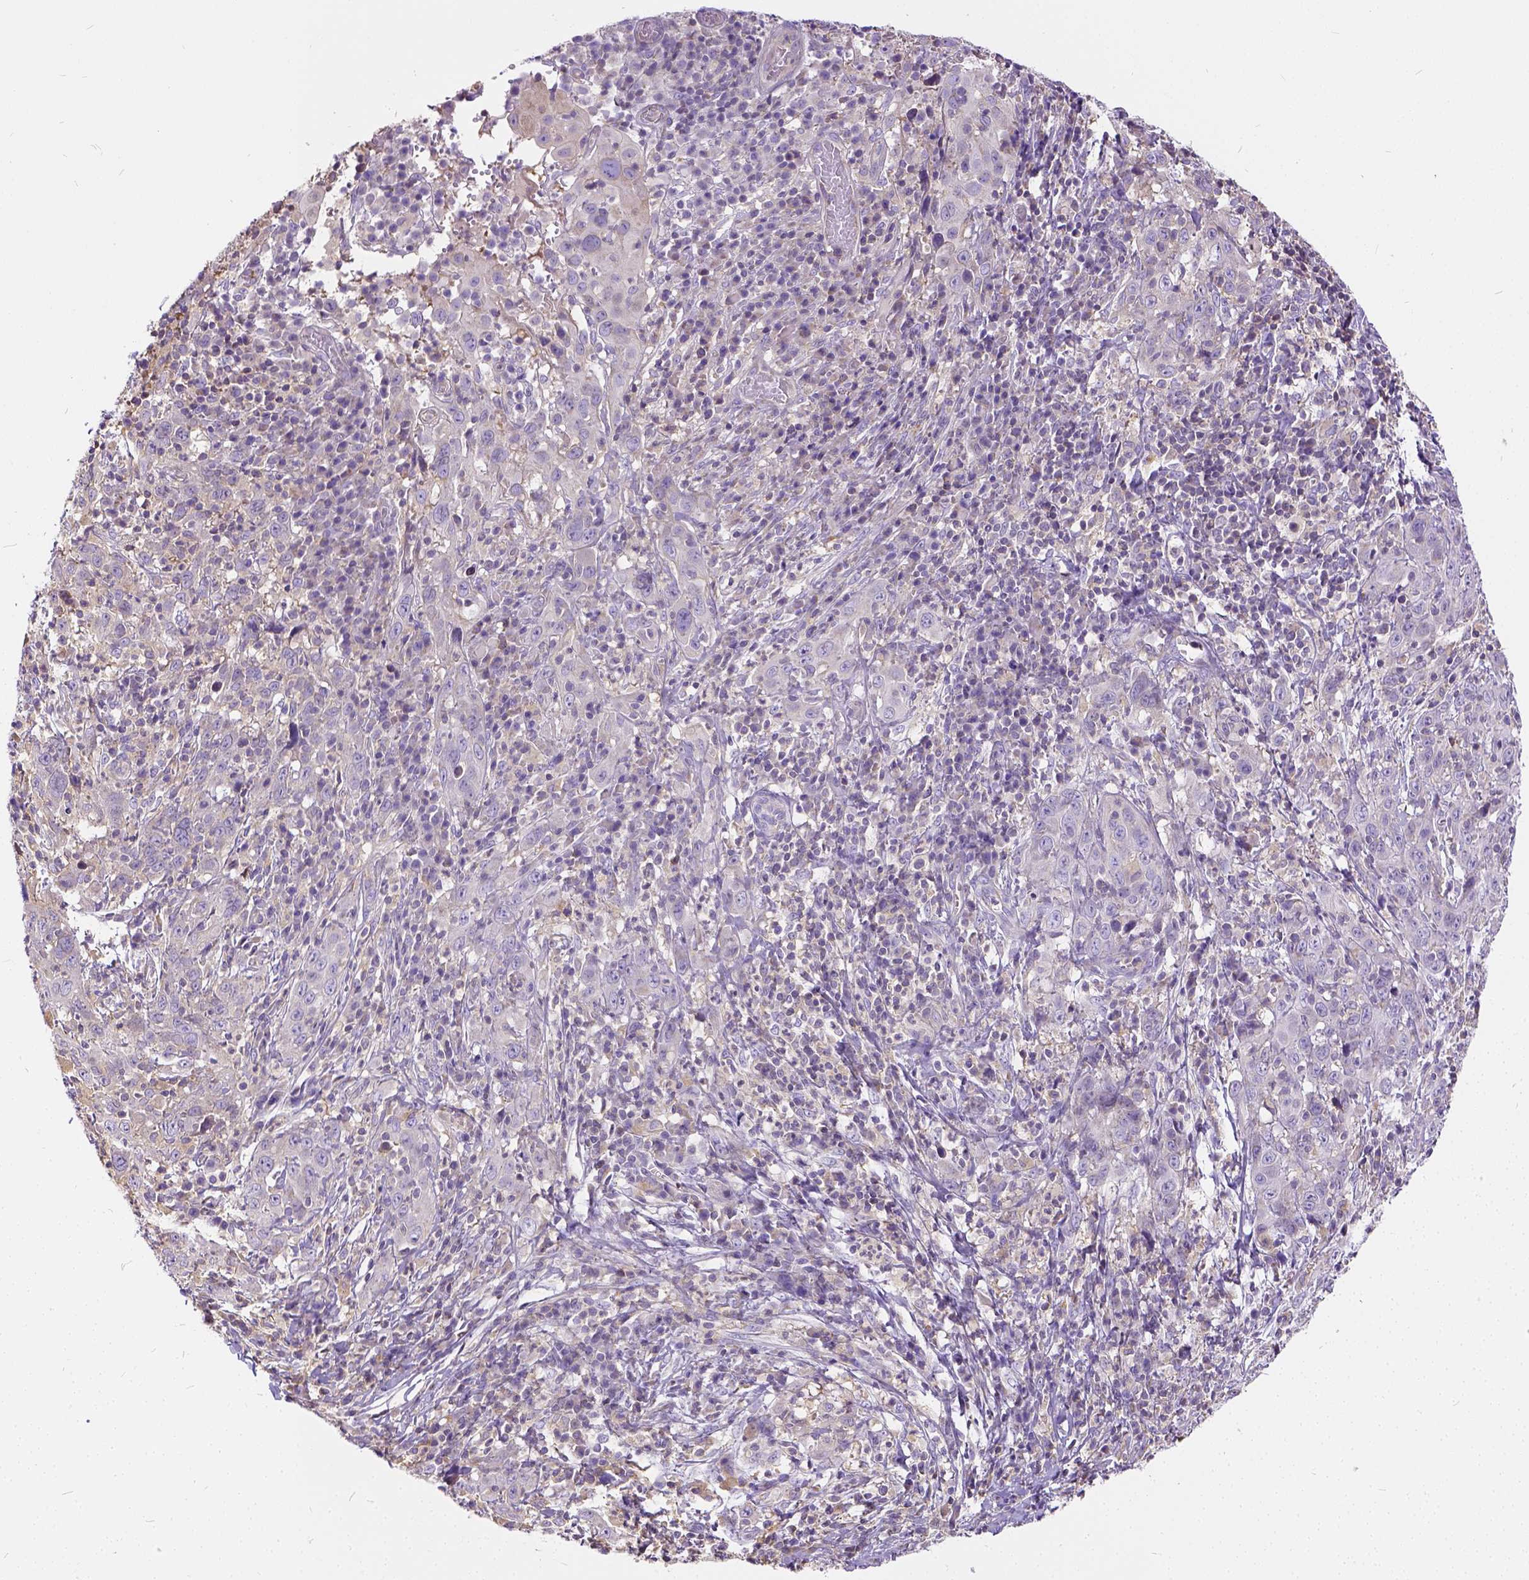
{"staining": {"intensity": "negative", "quantity": "none", "location": "none"}, "tissue": "cervical cancer", "cell_type": "Tumor cells", "image_type": "cancer", "snomed": [{"axis": "morphology", "description": "Squamous cell carcinoma, NOS"}, {"axis": "topography", "description": "Cervix"}], "caption": "The image reveals no staining of tumor cells in cervical cancer (squamous cell carcinoma).", "gene": "CADM4", "patient": {"sex": "female", "age": 46}}